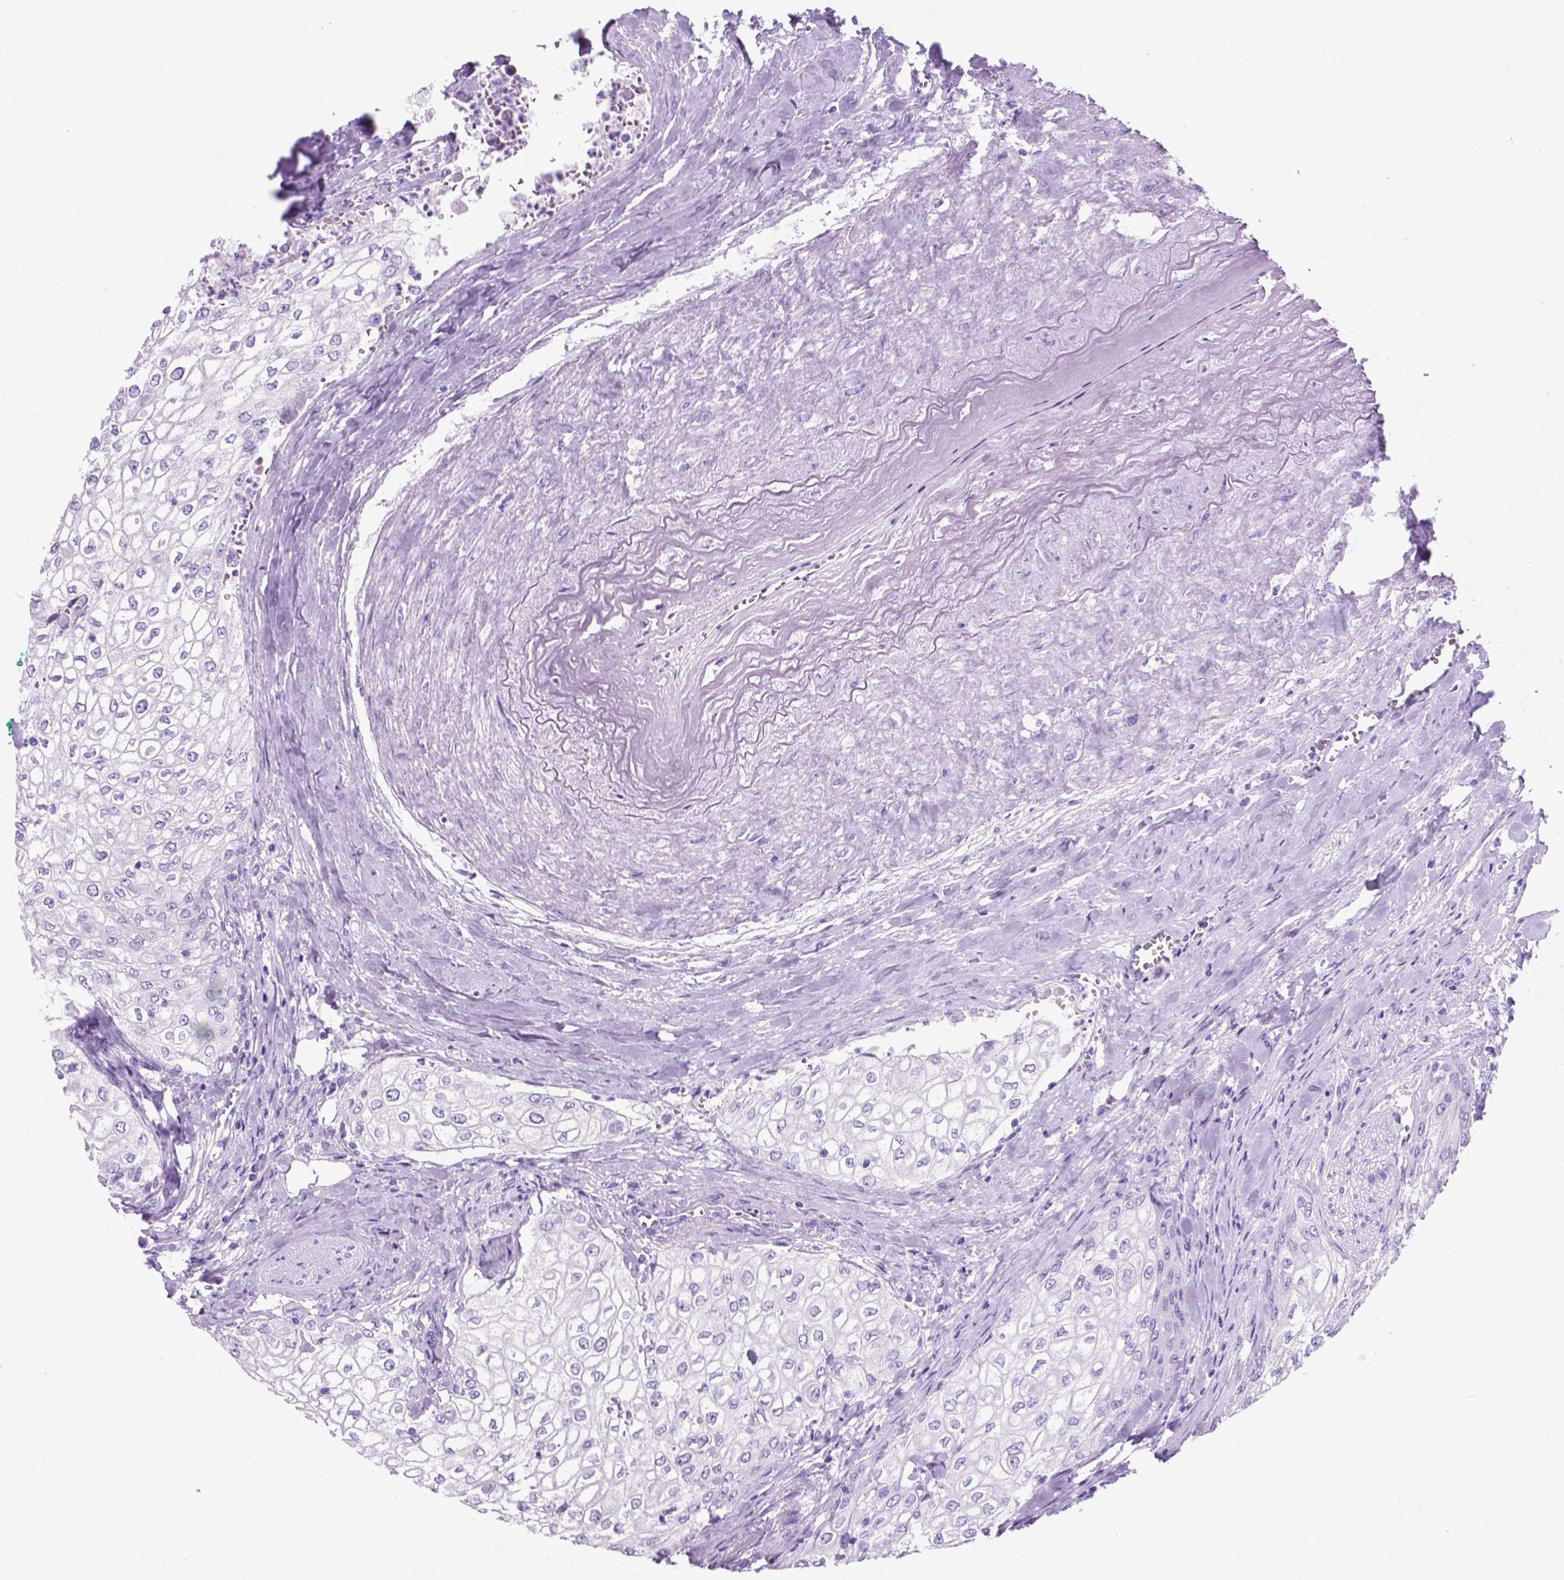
{"staining": {"intensity": "negative", "quantity": "none", "location": "none"}, "tissue": "urothelial cancer", "cell_type": "Tumor cells", "image_type": "cancer", "snomed": [{"axis": "morphology", "description": "Urothelial carcinoma, High grade"}, {"axis": "topography", "description": "Urinary bladder"}], "caption": "Urothelial carcinoma (high-grade) was stained to show a protein in brown. There is no significant staining in tumor cells. (DAB (3,3'-diaminobenzidine) immunohistochemistry visualized using brightfield microscopy, high magnification).", "gene": "C17orf107", "patient": {"sex": "male", "age": 62}}